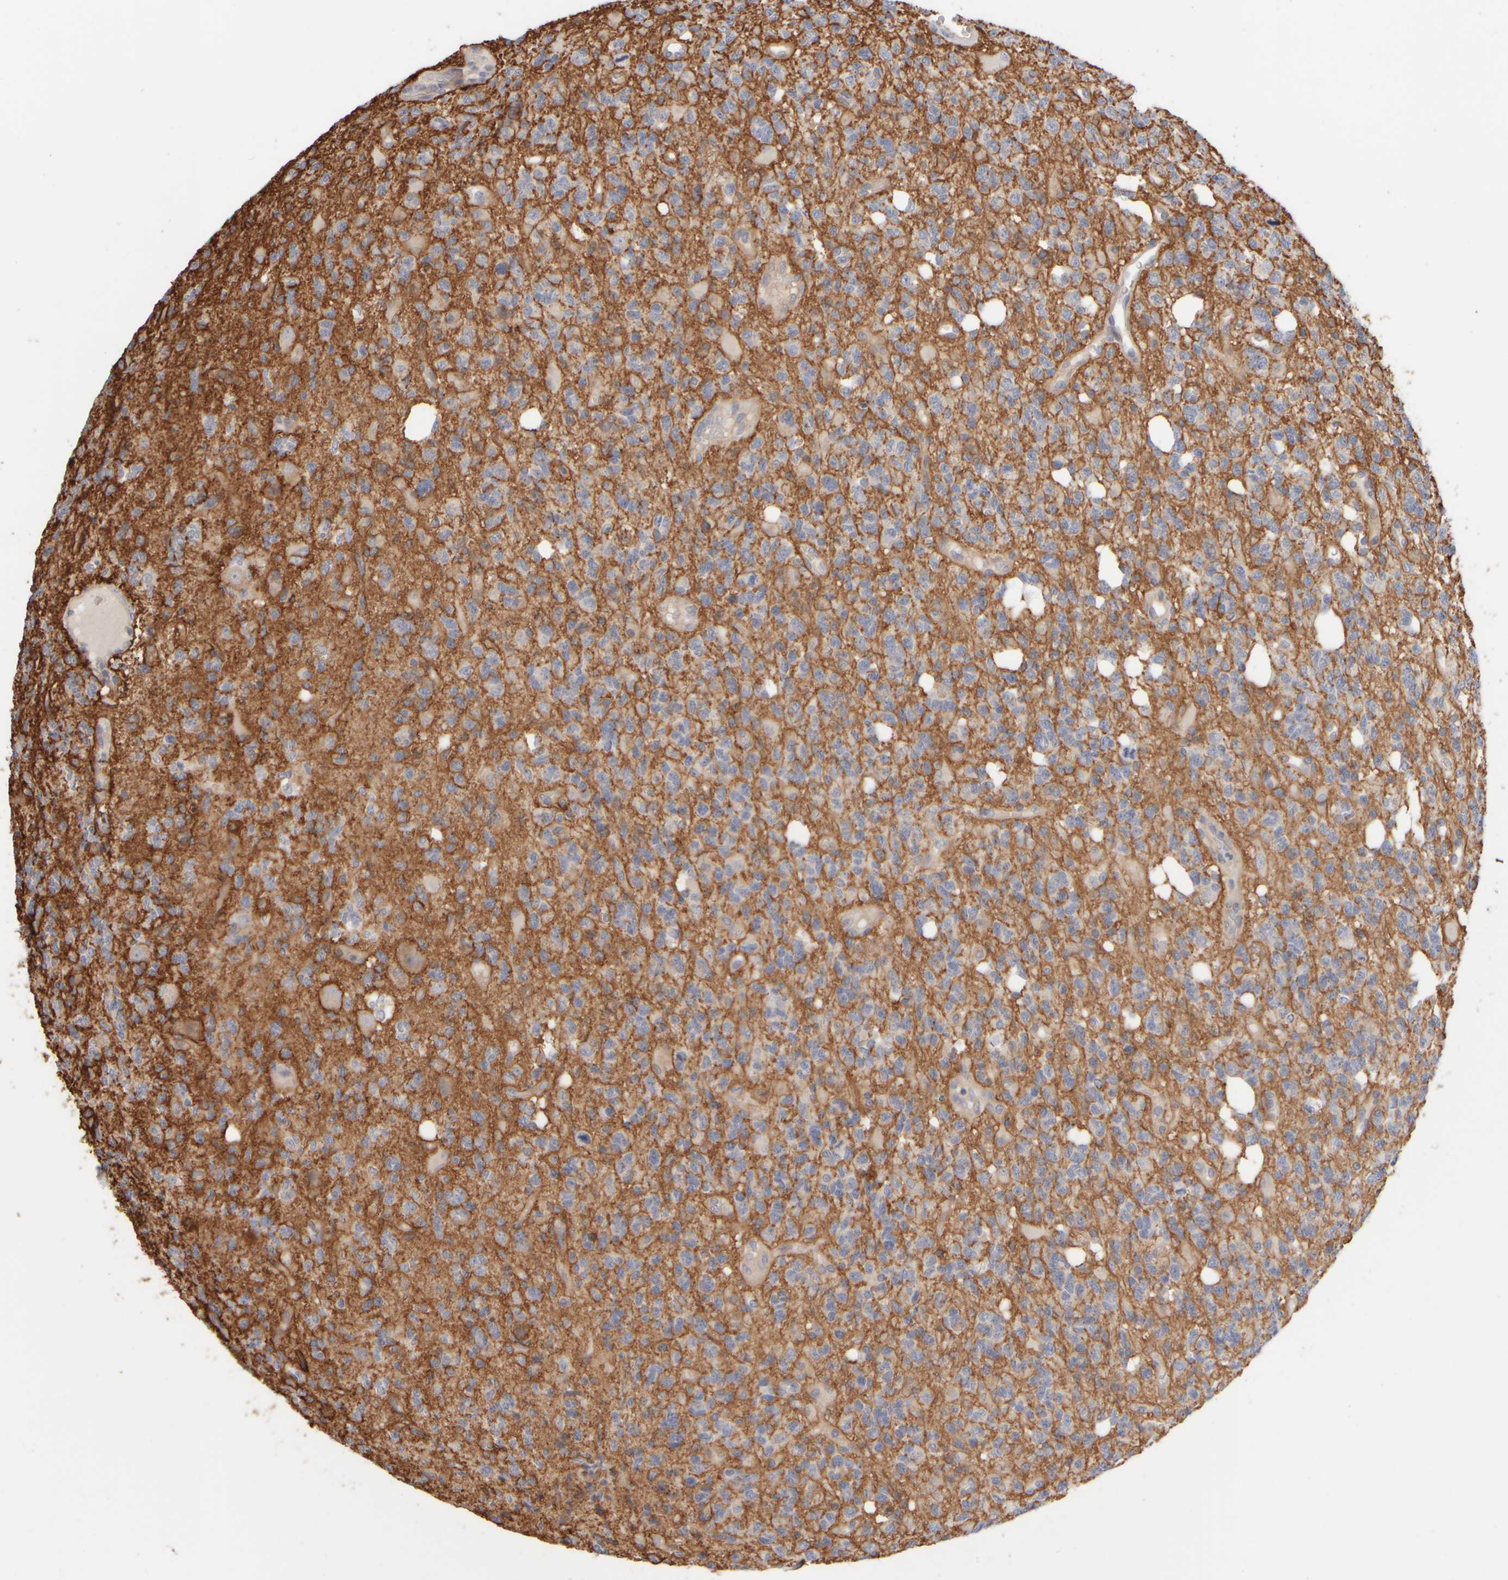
{"staining": {"intensity": "weak", "quantity": "<25%", "location": "cytoplasmic/membranous"}, "tissue": "glioma", "cell_type": "Tumor cells", "image_type": "cancer", "snomed": [{"axis": "morphology", "description": "Glioma, malignant, High grade"}, {"axis": "topography", "description": "Brain"}], "caption": "This histopathology image is of glioma stained with immunohistochemistry to label a protein in brown with the nuclei are counter-stained blue. There is no positivity in tumor cells.", "gene": "GOPC", "patient": {"sex": "female", "age": 62}}